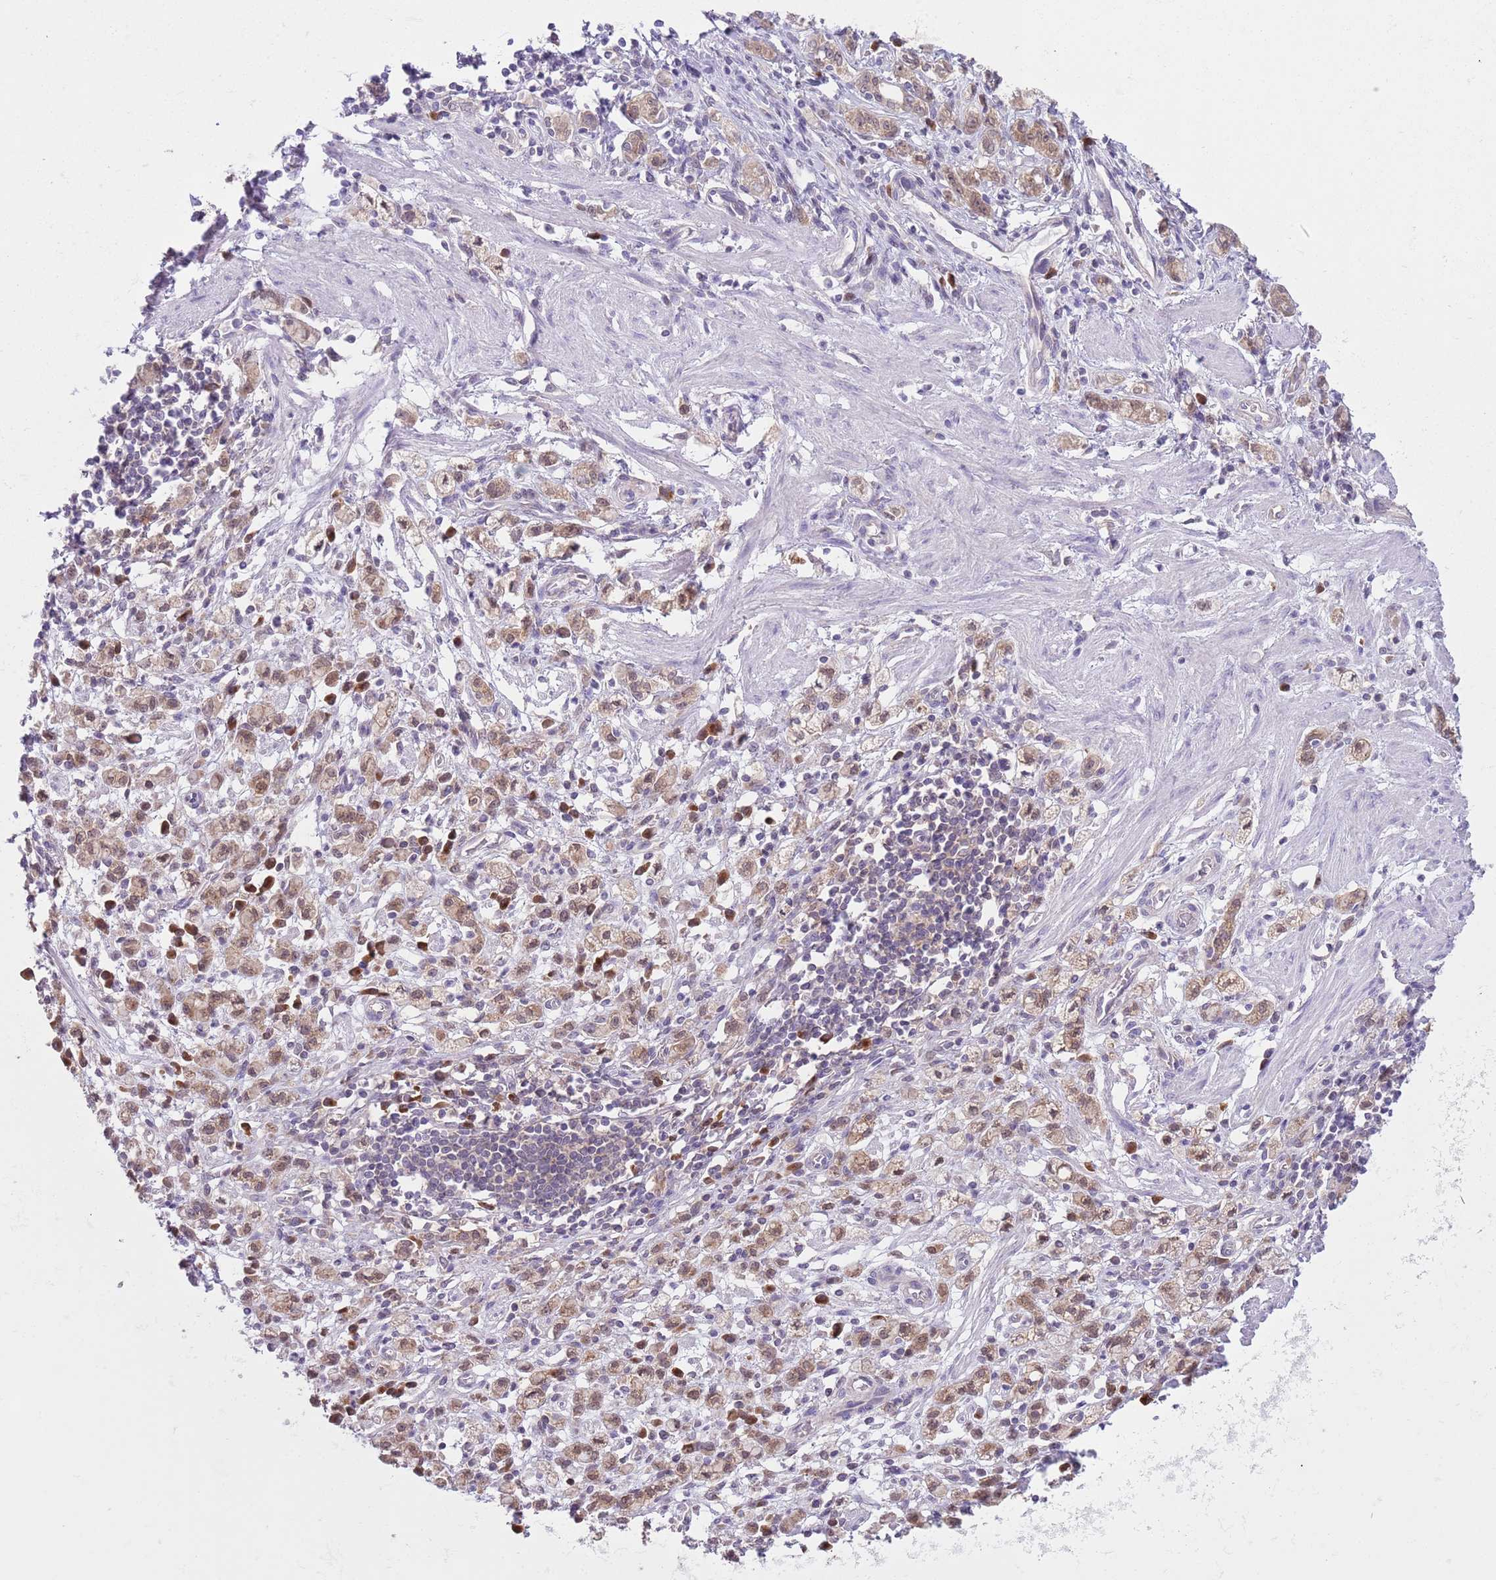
{"staining": {"intensity": "moderate", "quantity": ">75%", "location": "cytoplasmic/membranous,nuclear"}, "tissue": "stomach cancer", "cell_type": "Tumor cells", "image_type": "cancer", "snomed": [{"axis": "morphology", "description": "Adenocarcinoma, NOS"}, {"axis": "topography", "description": "Stomach"}], "caption": "DAB immunohistochemical staining of stomach cancer demonstrates moderate cytoplasmic/membranous and nuclear protein staining in about >75% of tumor cells. The protein of interest is stained brown, and the nuclei are stained in blue (DAB (3,3'-diaminobenzidine) IHC with brightfield microscopy, high magnification).", "gene": "COPE", "patient": {"sex": "male", "age": 77}}